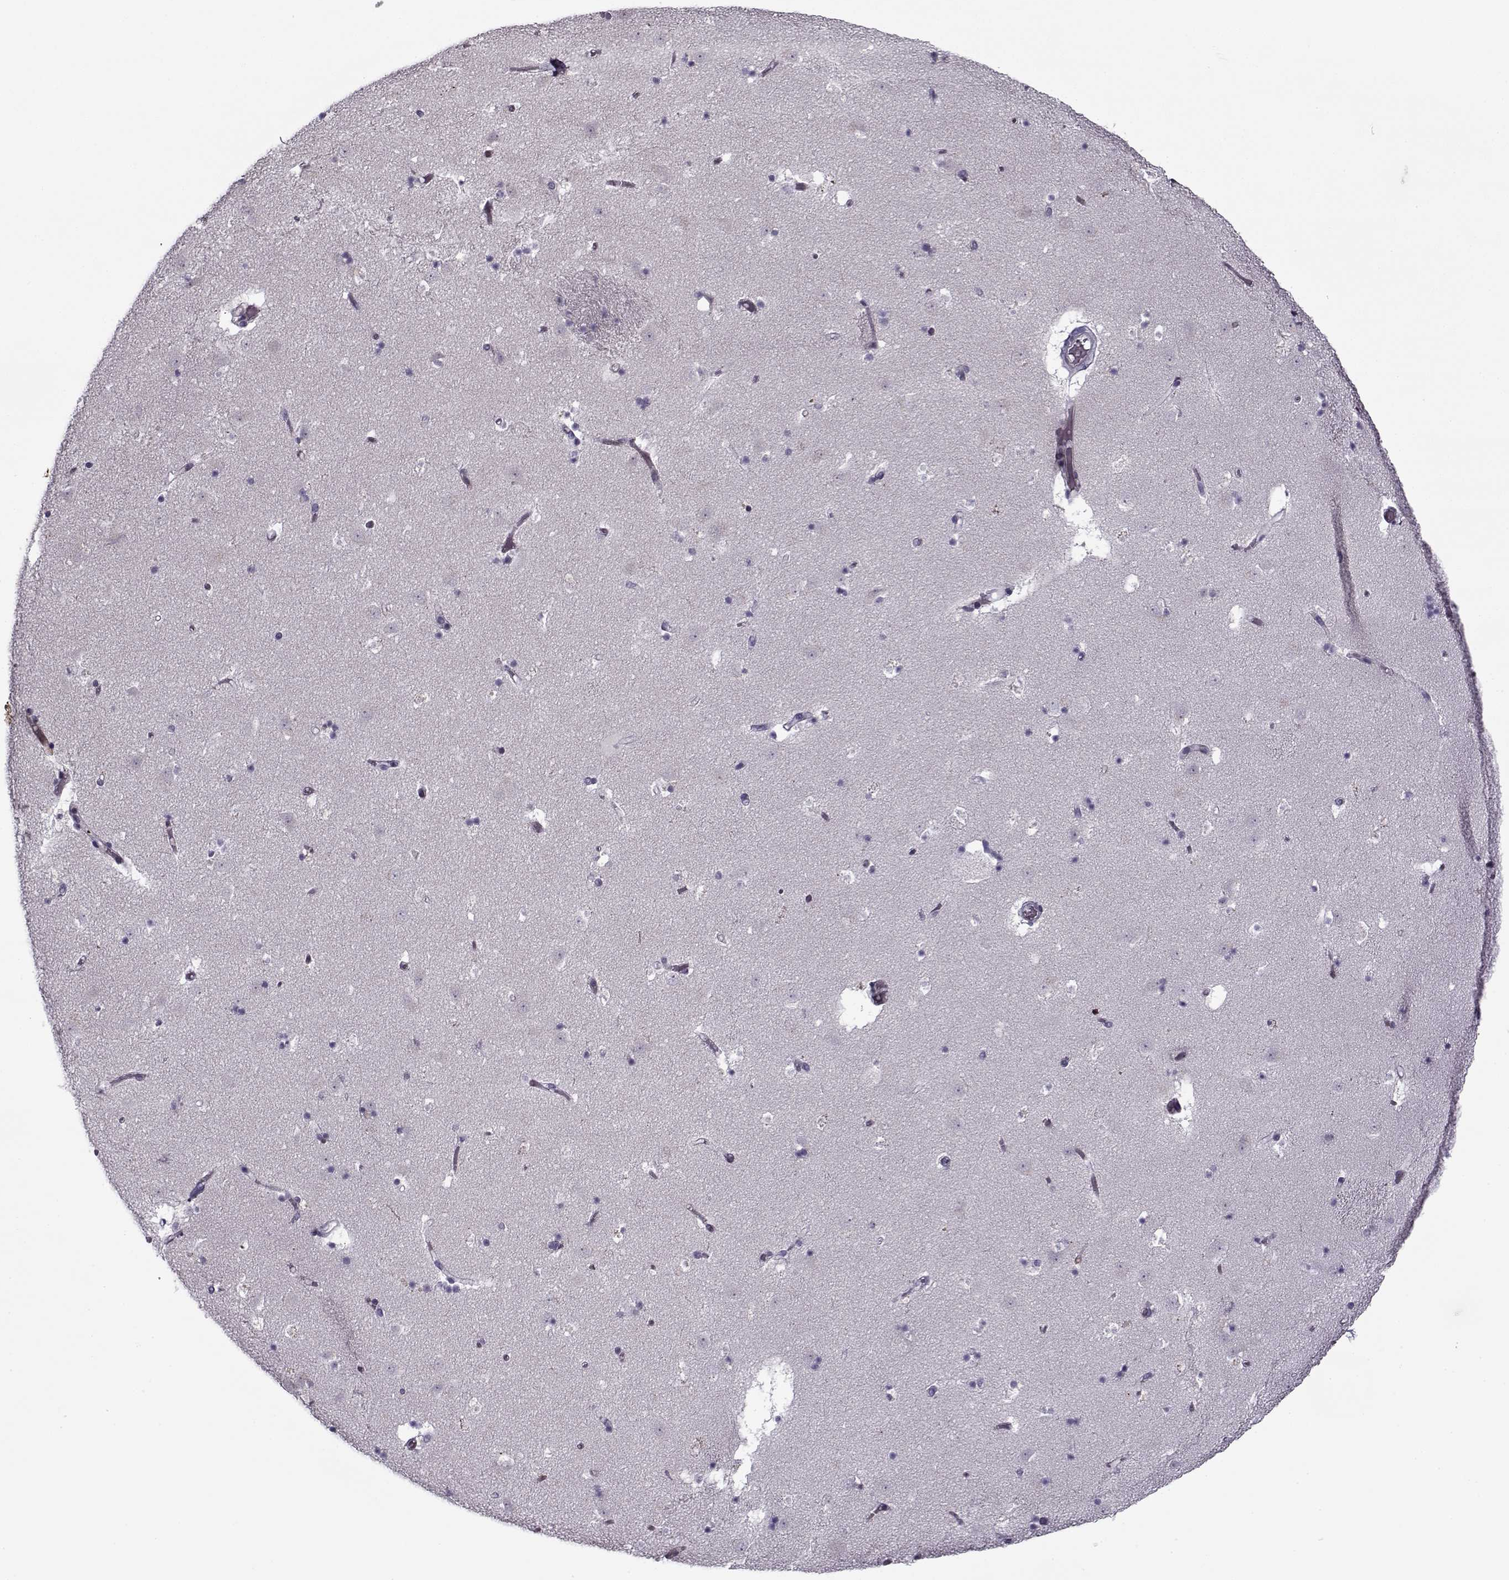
{"staining": {"intensity": "negative", "quantity": "none", "location": "none"}, "tissue": "caudate", "cell_type": "Glial cells", "image_type": "normal", "snomed": [{"axis": "morphology", "description": "Normal tissue, NOS"}, {"axis": "topography", "description": "Lateral ventricle wall"}], "caption": "The histopathology image demonstrates no significant staining in glial cells of caudate.", "gene": "PNMT", "patient": {"sex": "female", "age": 42}}